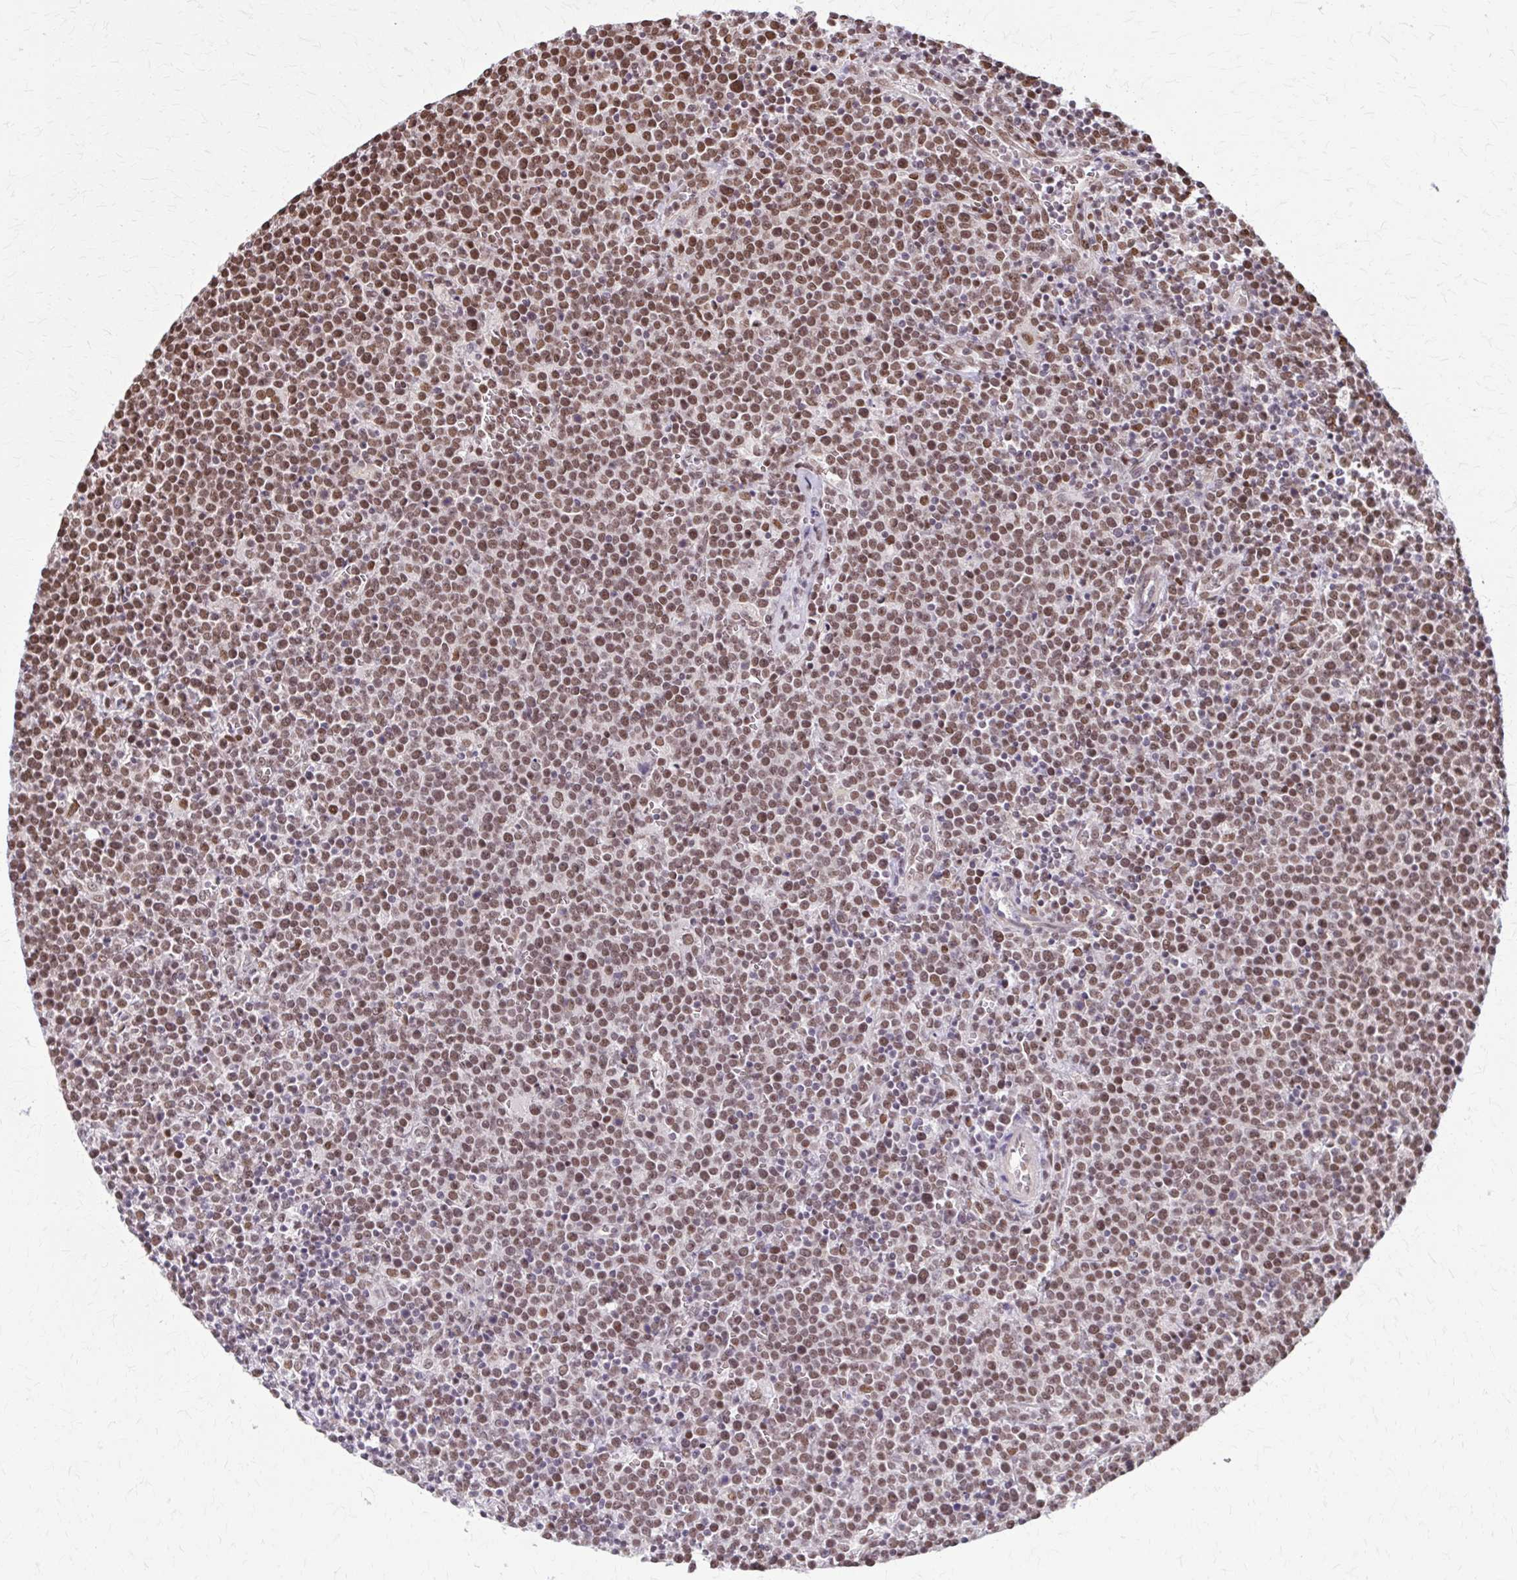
{"staining": {"intensity": "moderate", "quantity": ">75%", "location": "nuclear"}, "tissue": "lymphoma", "cell_type": "Tumor cells", "image_type": "cancer", "snomed": [{"axis": "morphology", "description": "Malignant lymphoma, non-Hodgkin's type, High grade"}, {"axis": "topography", "description": "Lymph node"}], "caption": "About >75% of tumor cells in high-grade malignant lymphoma, non-Hodgkin's type show moderate nuclear protein expression as visualized by brown immunohistochemical staining.", "gene": "TTF1", "patient": {"sex": "male", "age": 61}}